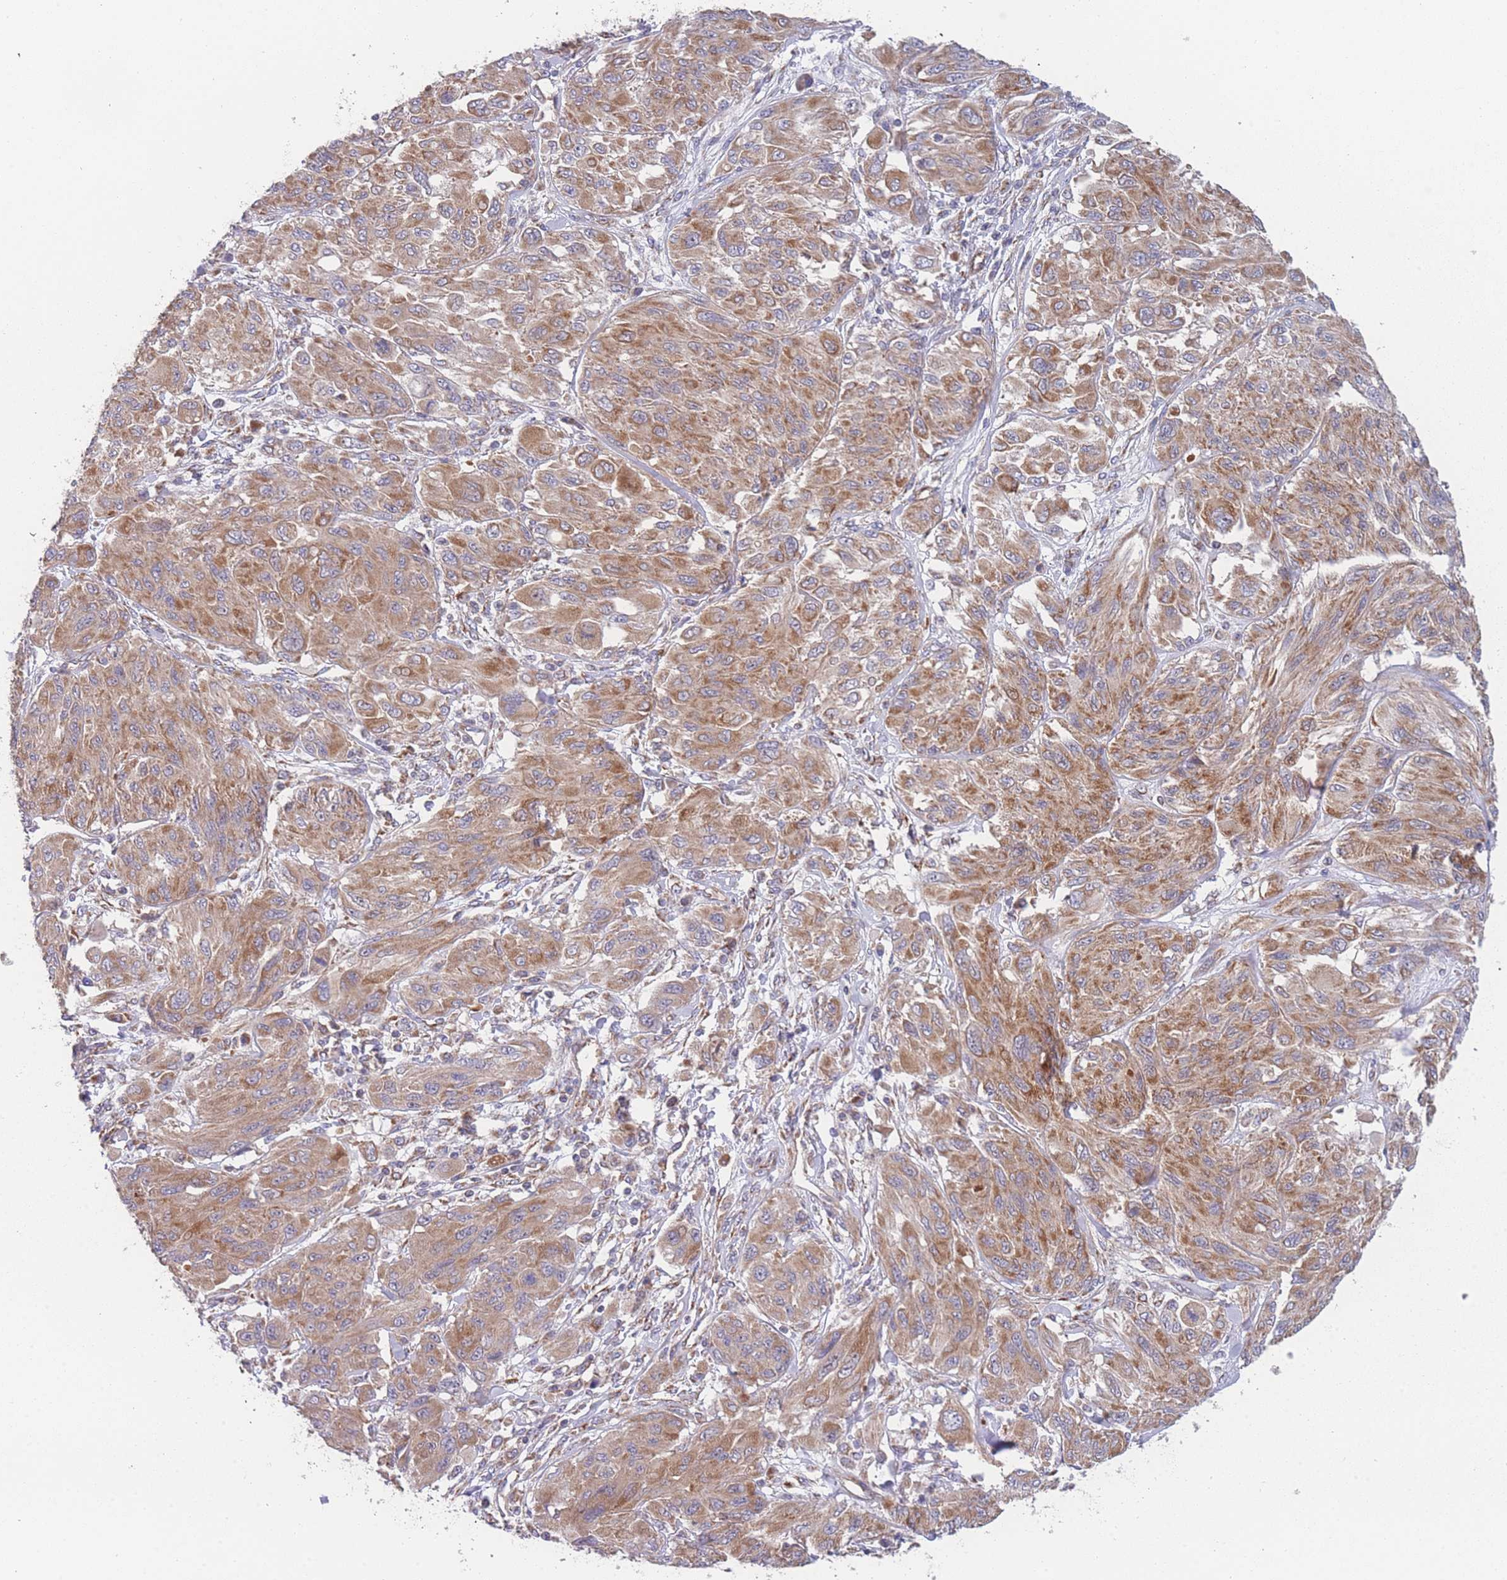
{"staining": {"intensity": "moderate", "quantity": ">75%", "location": "cytoplasmic/membranous"}, "tissue": "melanoma", "cell_type": "Tumor cells", "image_type": "cancer", "snomed": [{"axis": "morphology", "description": "Malignant melanoma, NOS"}, {"axis": "topography", "description": "Skin"}], "caption": "A photomicrograph of human melanoma stained for a protein reveals moderate cytoplasmic/membranous brown staining in tumor cells. The protein is stained brown, and the nuclei are stained in blue (DAB (3,3'-diaminobenzidine) IHC with brightfield microscopy, high magnification).", "gene": "MTRES1", "patient": {"sex": "female", "age": 91}}